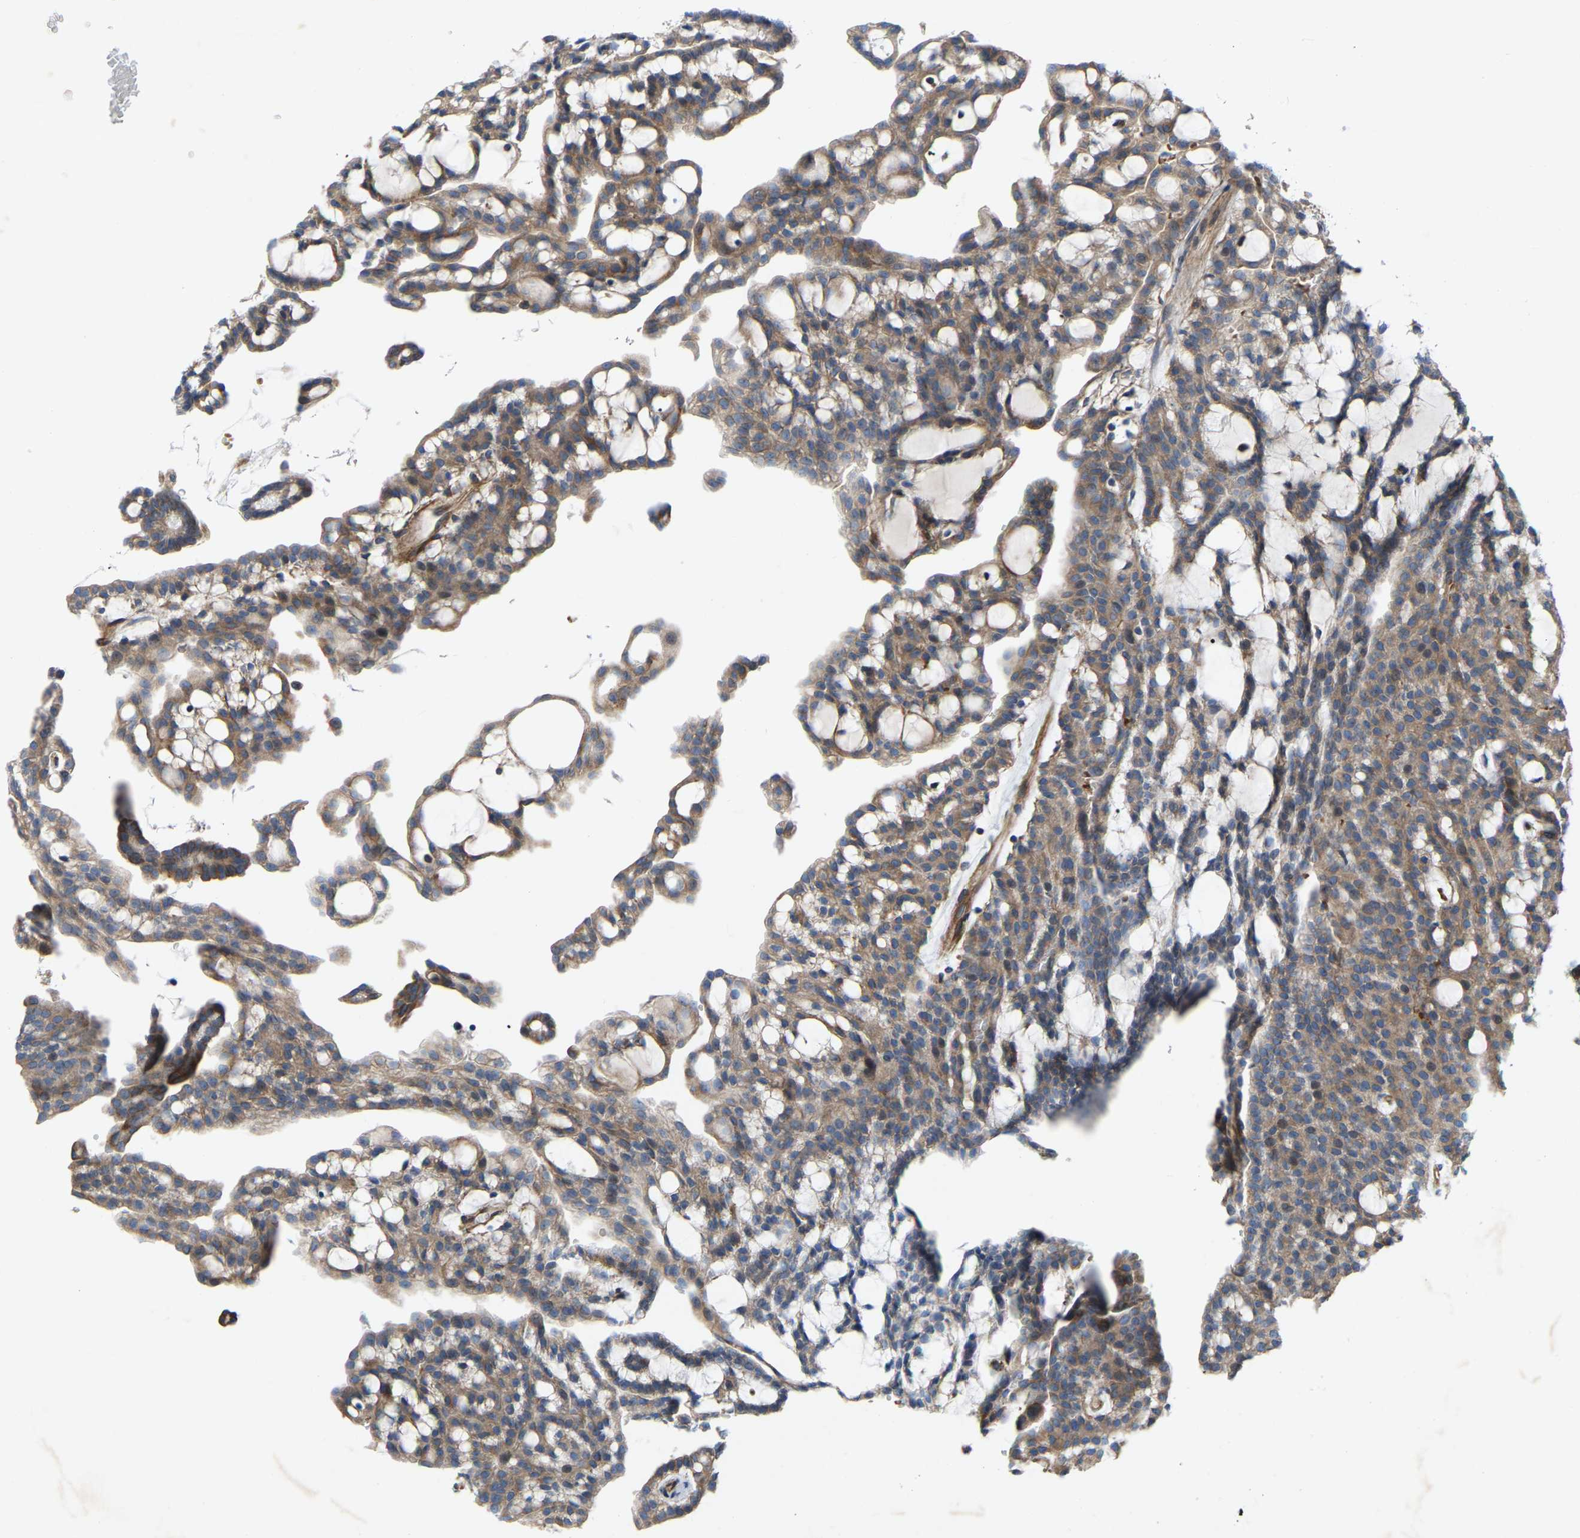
{"staining": {"intensity": "moderate", "quantity": ">75%", "location": "cytoplasmic/membranous"}, "tissue": "renal cancer", "cell_type": "Tumor cells", "image_type": "cancer", "snomed": [{"axis": "morphology", "description": "Adenocarcinoma, NOS"}, {"axis": "topography", "description": "Kidney"}], "caption": "Immunohistochemistry (IHC) histopathology image of human renal cancer (adenocarcinoma) stained for a protein (brown), which reveals medium levels of moderate cytoplasmic/membranous staining in approximately >75% of tumor cells.", "gene": "TOR1B", "patient": {"sex": "male", "age": 63}}